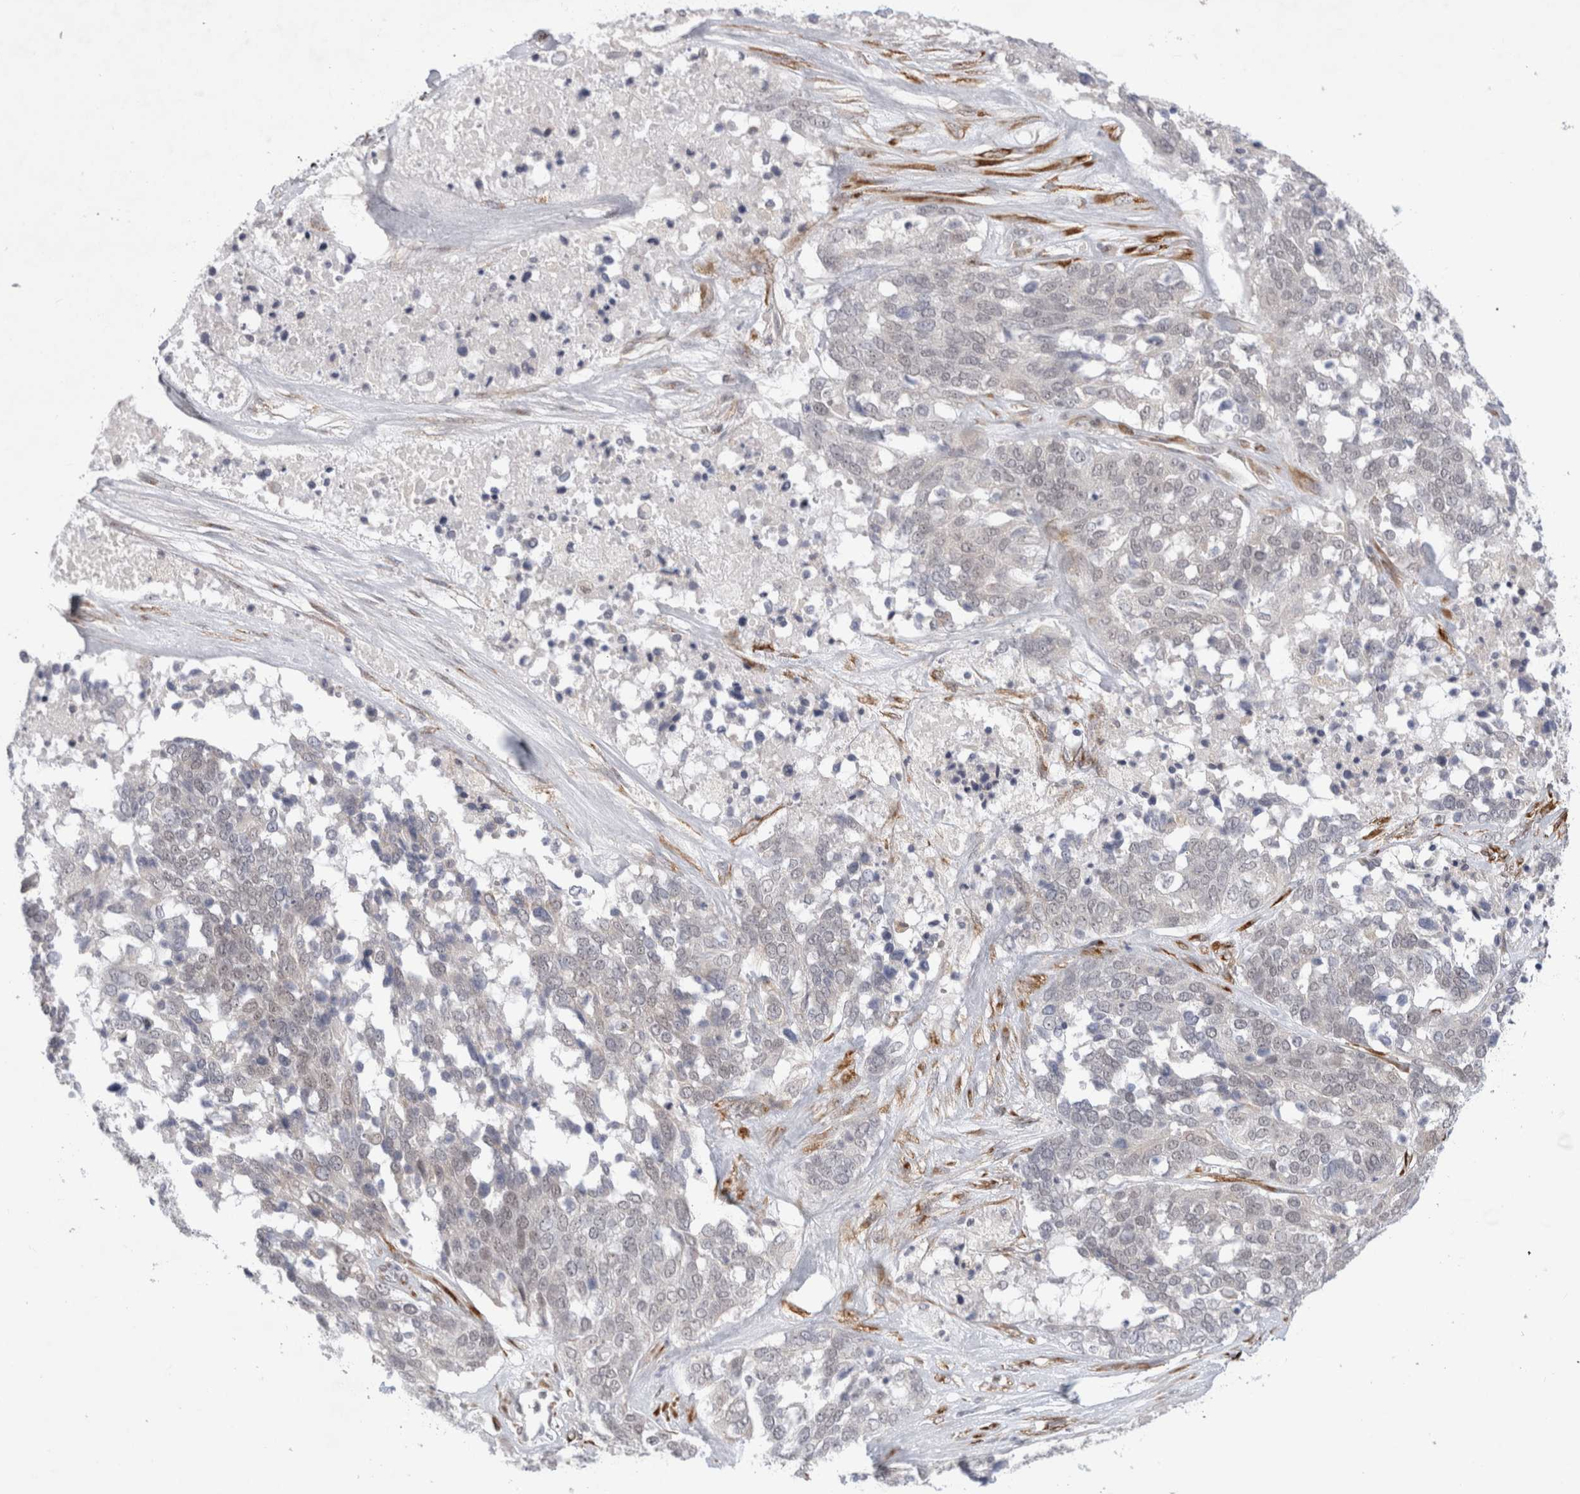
{"staining": {"intensity": "negative", "quantity": "none", "location": "none"}, "tissue": "ovarian cancer", "cell_type": "Tumor cells", "image_type": "cancer", "snomed": [{"axis": "morphology", "description": "Cystadenocarcinoma, serous, NOS"}, {"axis": "topography", "description": "Ovary"}], "caption": "IHC micrograph of human serous cystadenocarcinoma (ovarian) stained for a protein (brown), which exhibits no expression in tumor cells. (Brightfield microscopy of DAB IHC at high magnification).", "gene": "TRMT1L", "patient": {"sex": "female", "age": 44}}